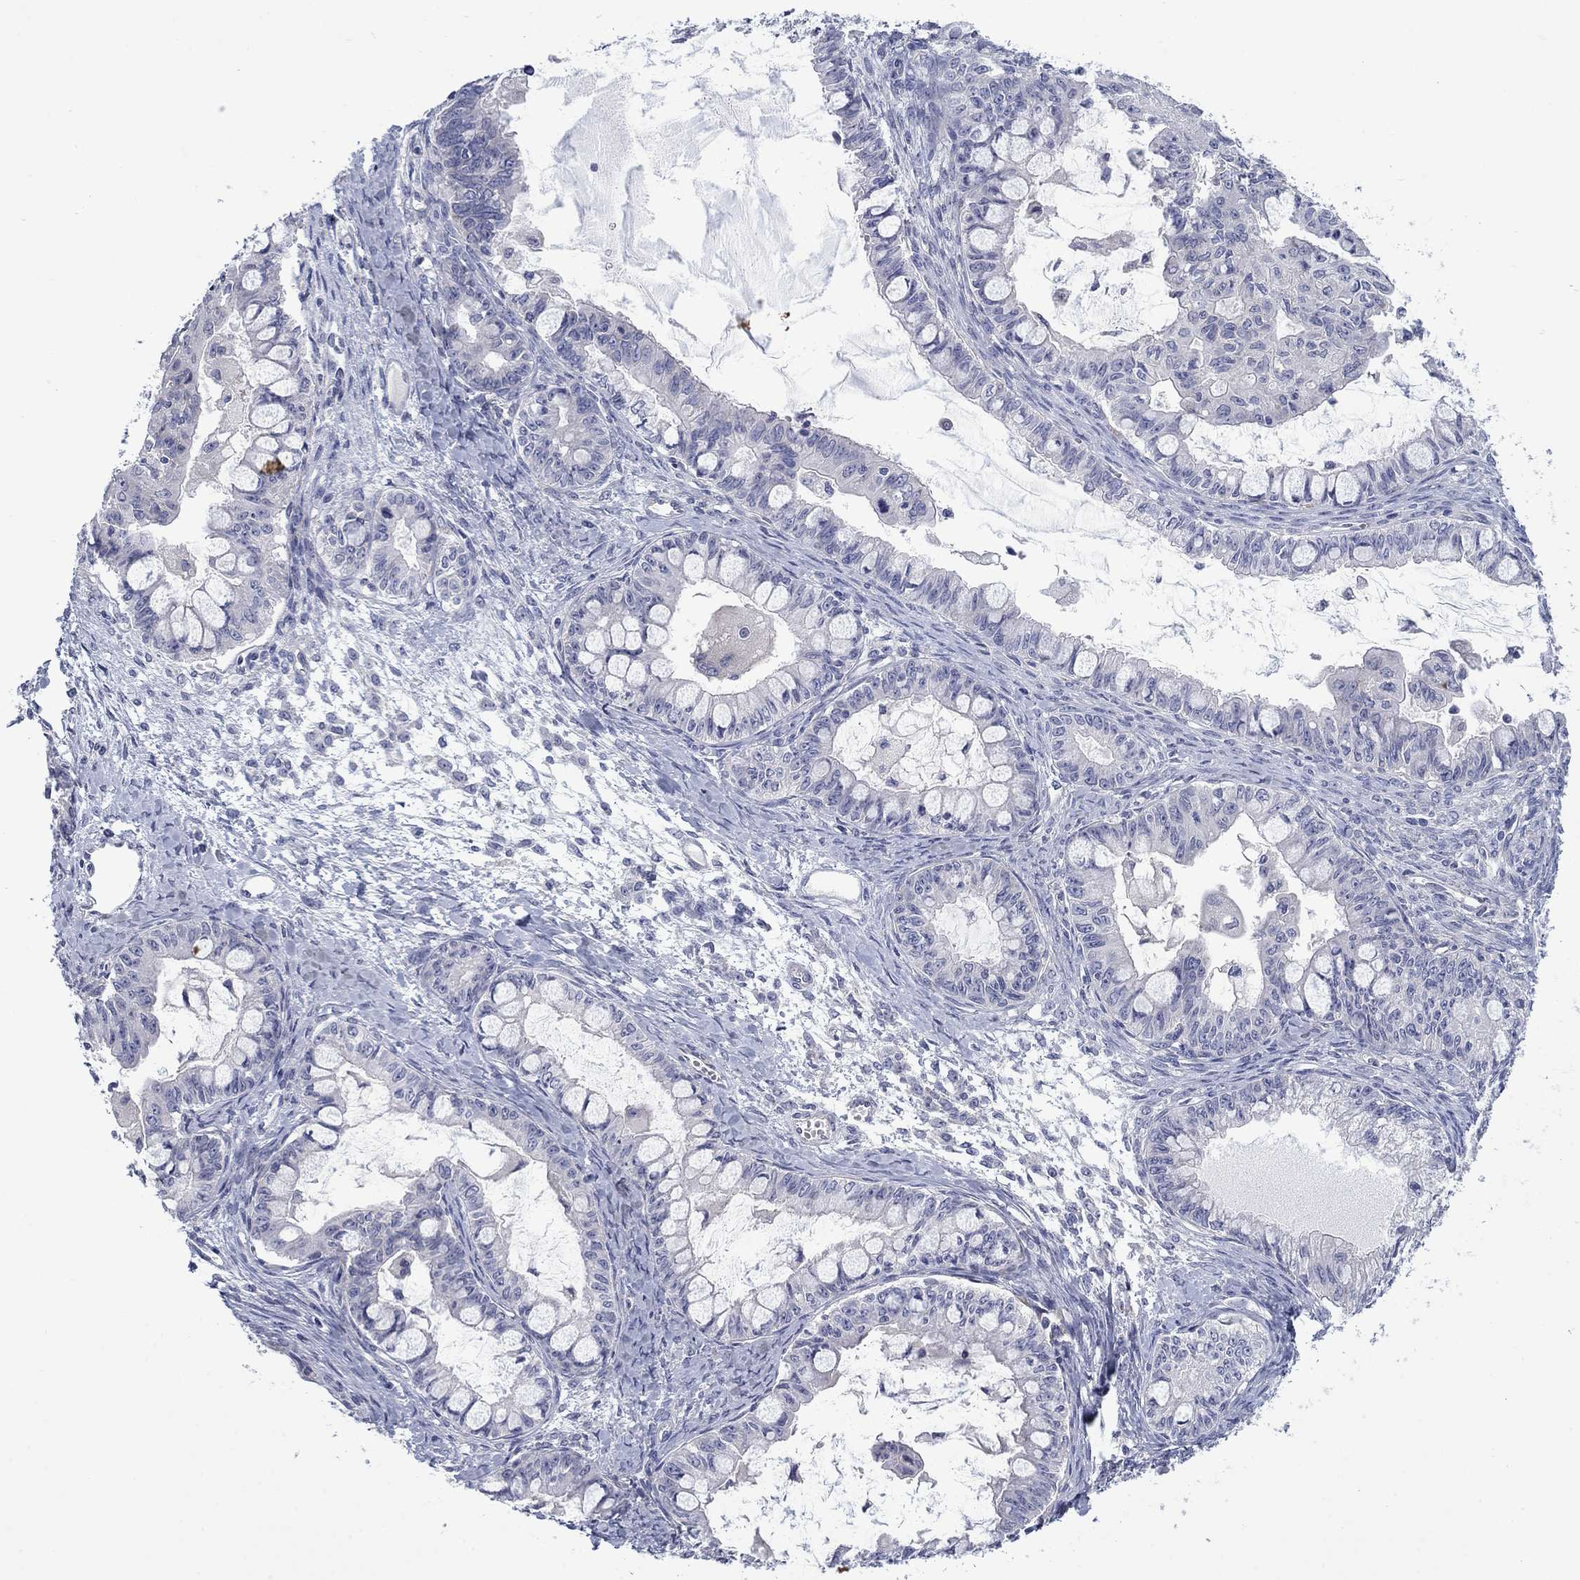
{"staining": {"intensity": "negative", "quantity": "none", "location": "none"}, "tissue": "ovarian cancer", "cell_type": "Tumor cells", "image_type": "cancer", "snomed": [{"axis": "morphology", "description": "Cystadenocarcinoma, mucinous, NOS"}, {"axis": "topography", "description": "Ovary"}], "caption": "A high-resolution photomicrograph shows IHC staining of mucinous cystadenocarcinoma (ovarian), which displays no significant staining in tumor cells.", "gene": "FXR1", "patient": {"sex": "female", "age": 63}}